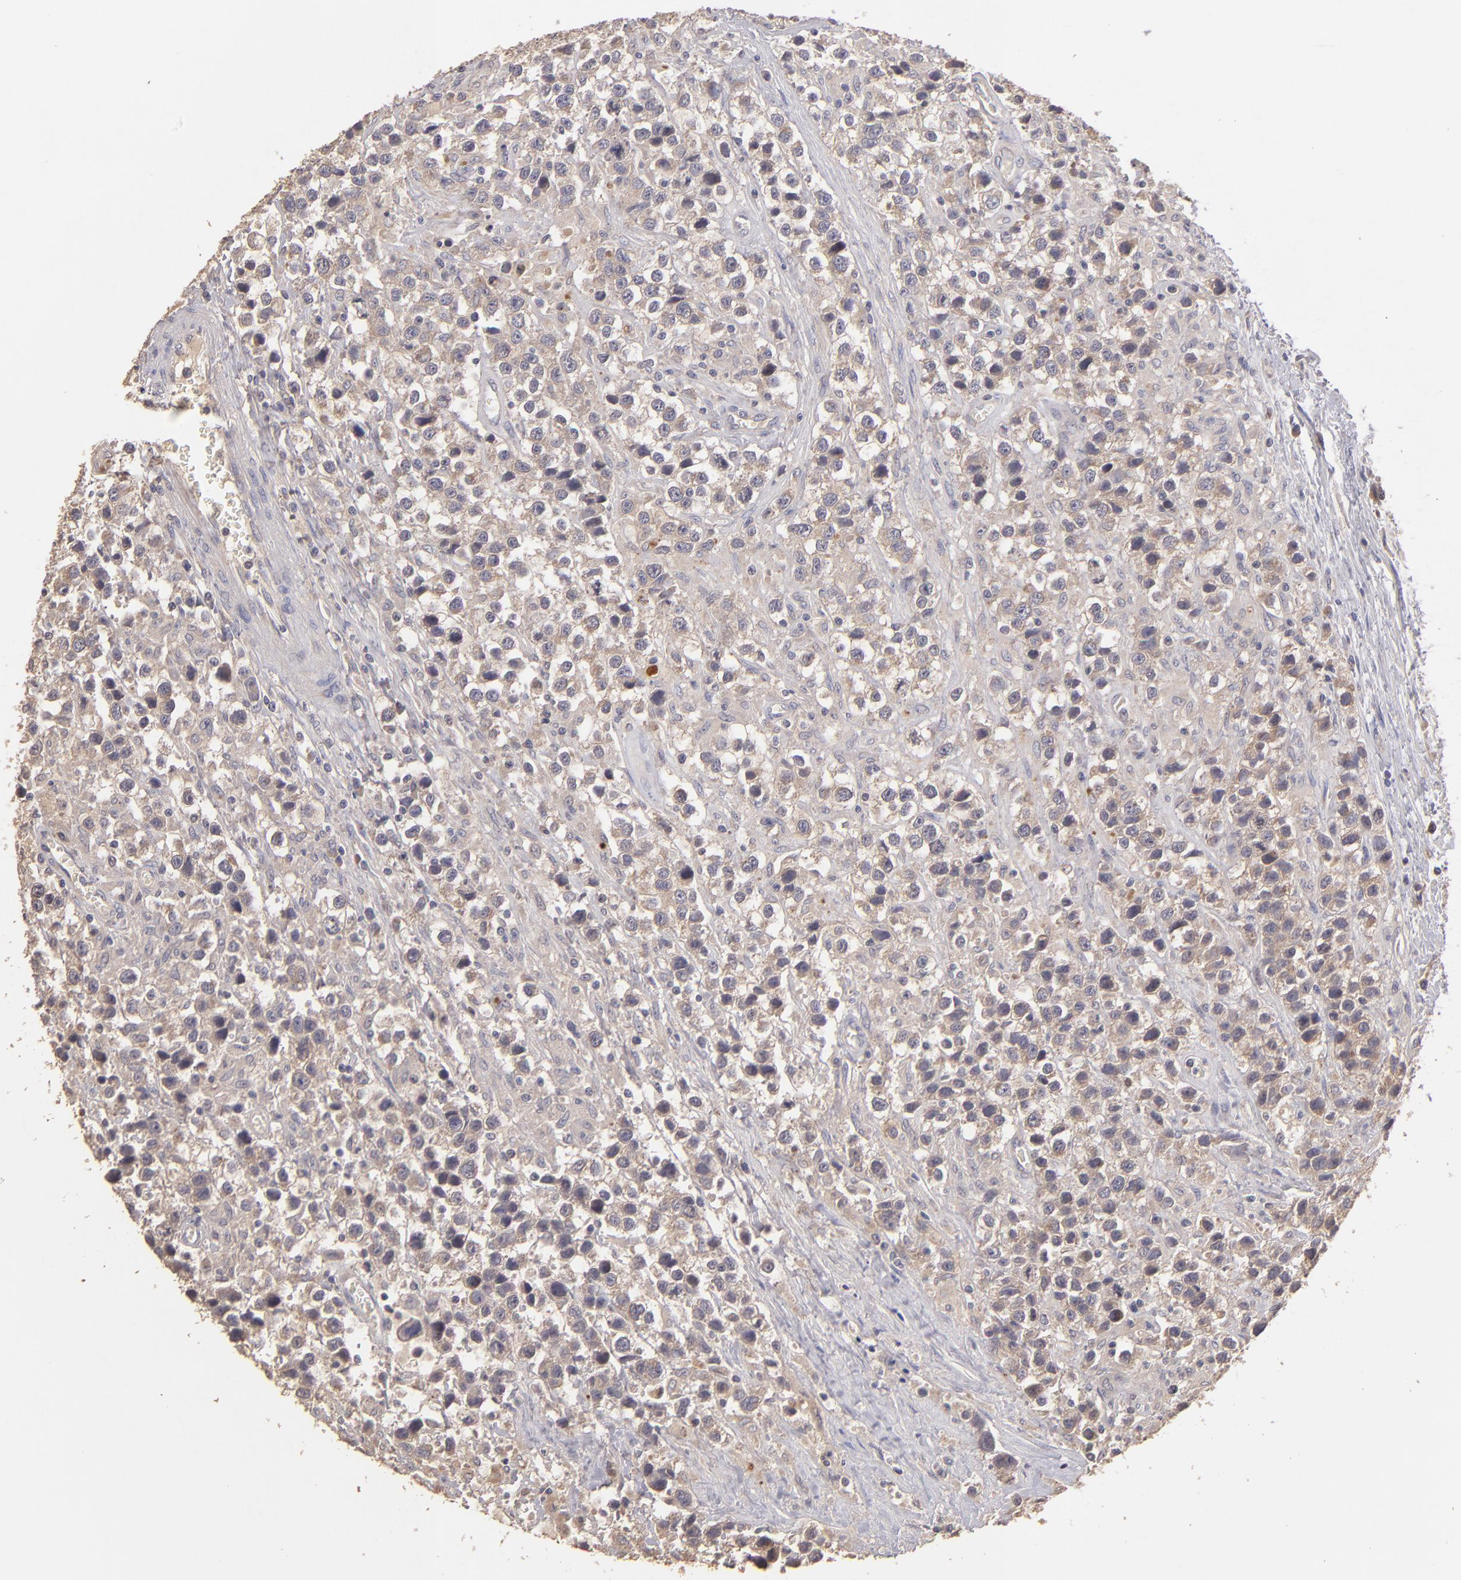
{"staining": {"intensity": "weak", "quantity": "25%-75%", "location": "cytoplasmic/membranous"}, "tissue": "testis cancer", "cell_type": "Tumor cells", "image_type": "cancer", "snomed": [{"axis": "morphology", "description": "Seminoma, NOS"}, {"axis": "topography", "description": "Testis"}], "caption": "High-magnification brightfield microscopy of testis cancer stained with DAB (3,3'-diaminobenzidine) (brown) and counterstained with hematoxylin (blue). tumor cells exhibit weak cytoplasmic/membranous expression is present in approximately25%-75% of cells. Immunohistochemistry stains the protein of interest in brown and the nuclei are stained blue.", "gene": "UPF3B", "patient": {"sex": "male", "age": 43}}